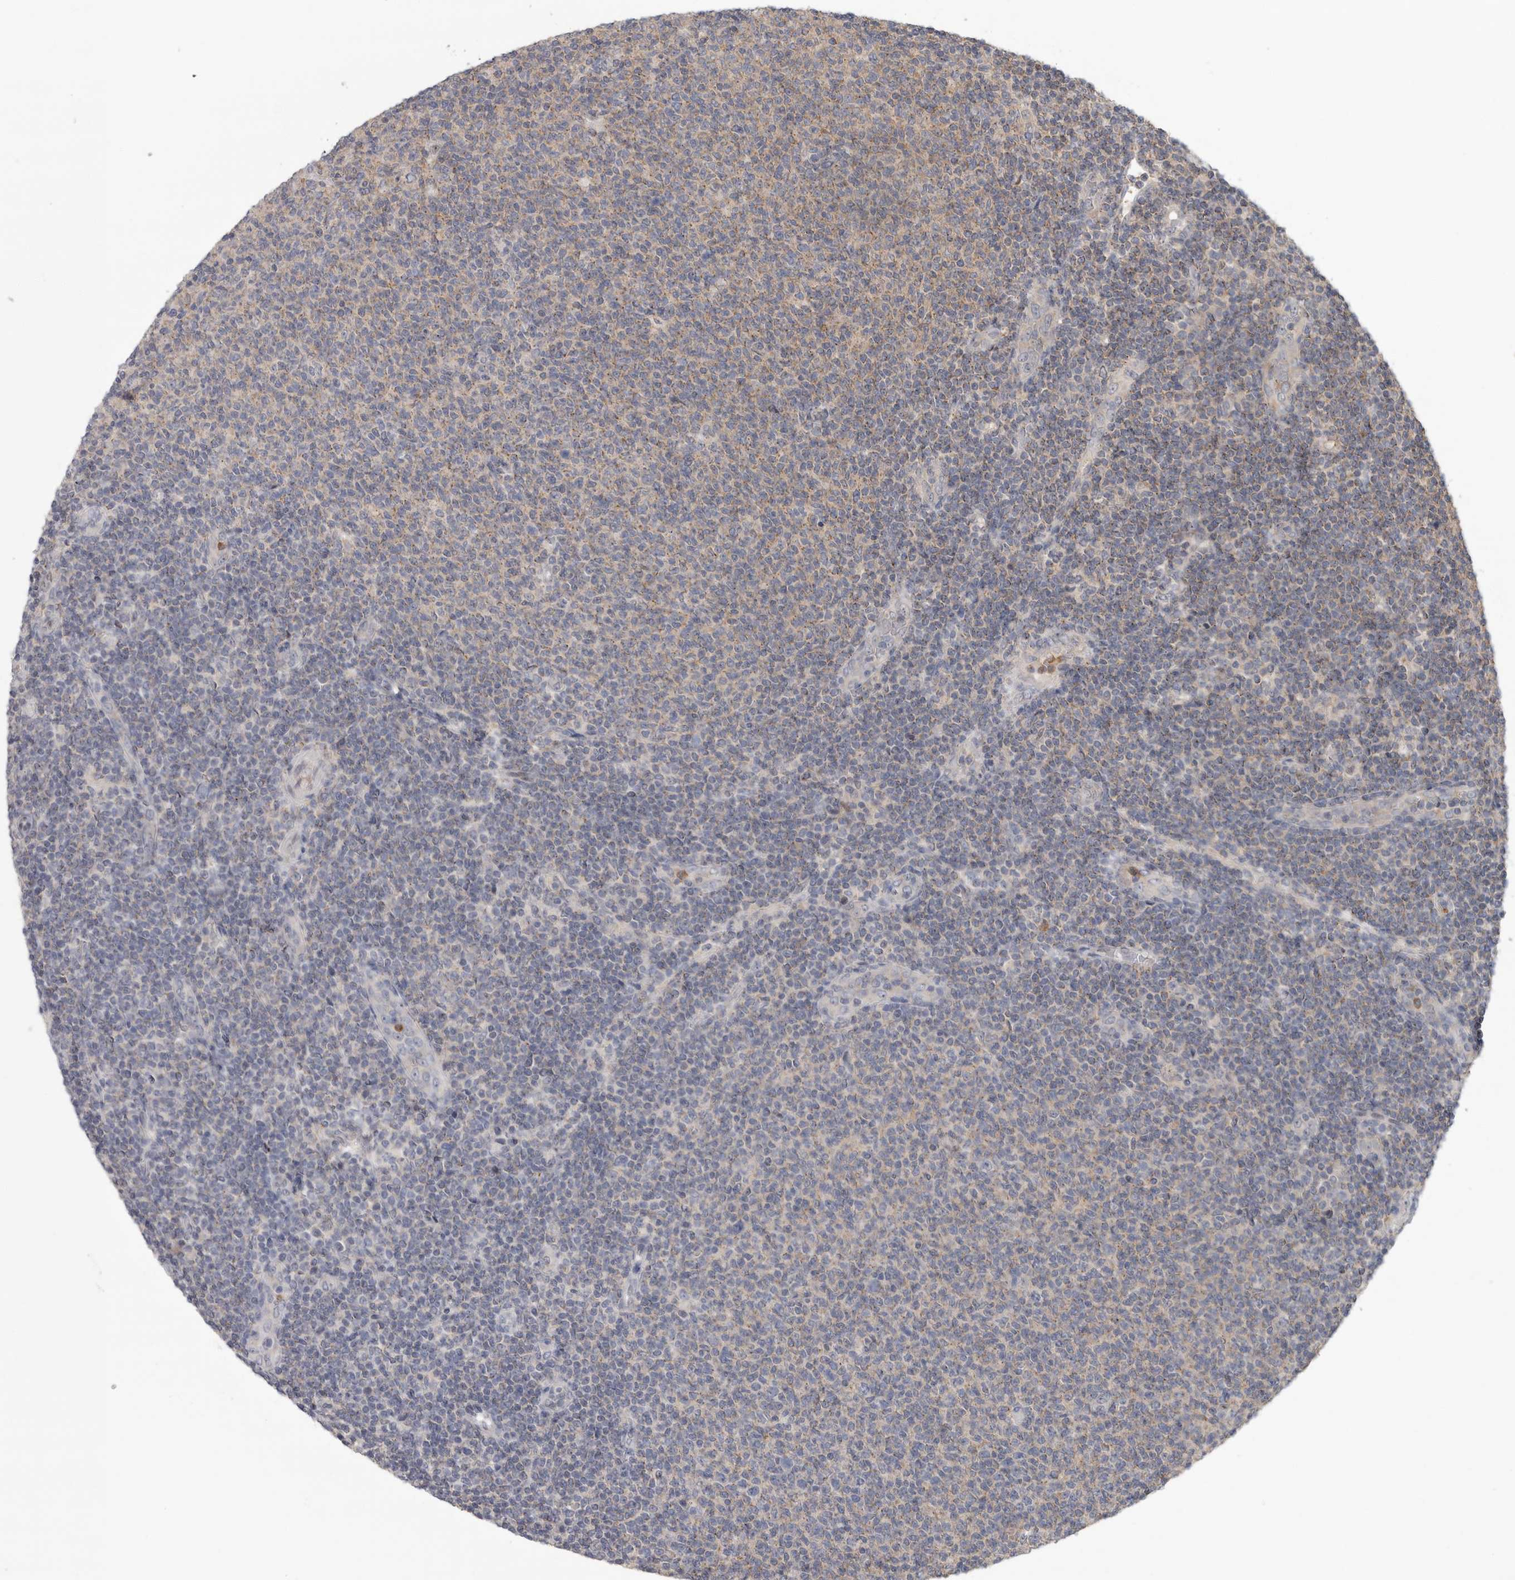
{"staining": {"intensity": "weak", "quantity": "25%-75%", "location": "cytoplasmic/membranous"}, "tissue": "lymphoma", "cell_type": "Tumor cells", "image_type": "cancer", "snomed": [{"axis": "morphology", "description": "Malignant lymphoma, non-Hodgkin's type, Low grade"}, {"axis": "topography", "description": "Lymph node"}], "caption": "An image of human low-grade malignant lymphoma, non-Hodgkin's type stained for a protein displays weak cytoplasmic/membranous brown staining in tumor cells. (IHC, brightfield microscopy, high magnification).", "gene": "KLK5", "patient": {"sex": "male", "age": 66}}